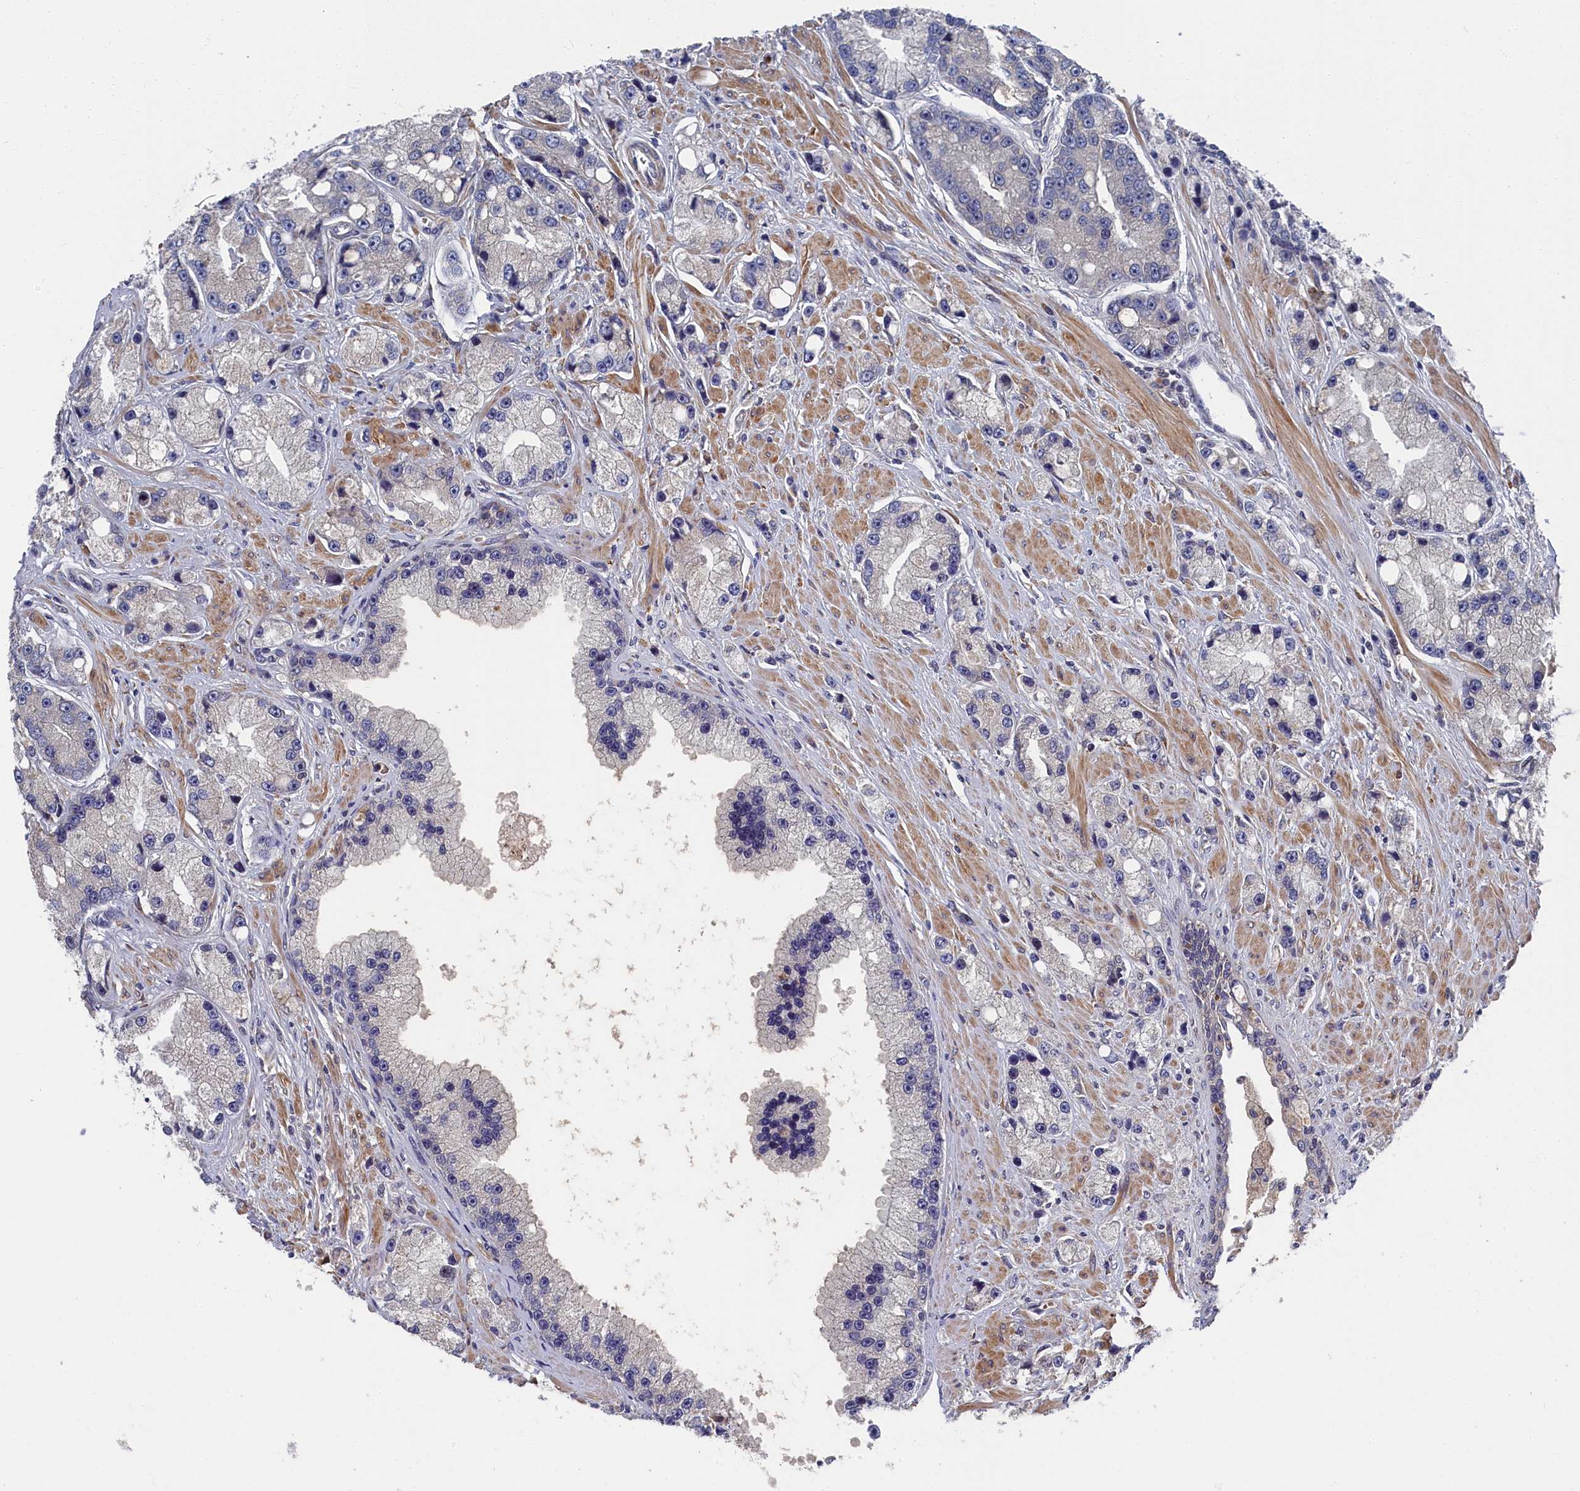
{"staining": {"intensity": "negative", "quantity": "none", "location": "none"}, "tissue": "prostate cancer", "cell_type": "Tumor cells", "image_type": "cancer", "snomed": [{"axis": "morphology", "description": "Adenocarcinoma, High grade"}, {"axis": "topography", "description": "Prostate"}], "caption": "This is an IHC image of prostate cancer (high-grade adenocarcinoma). There is no expression in tumor cells.", "gene": "CYB5D2", "patient": {"sex": "male", "age": 74}}